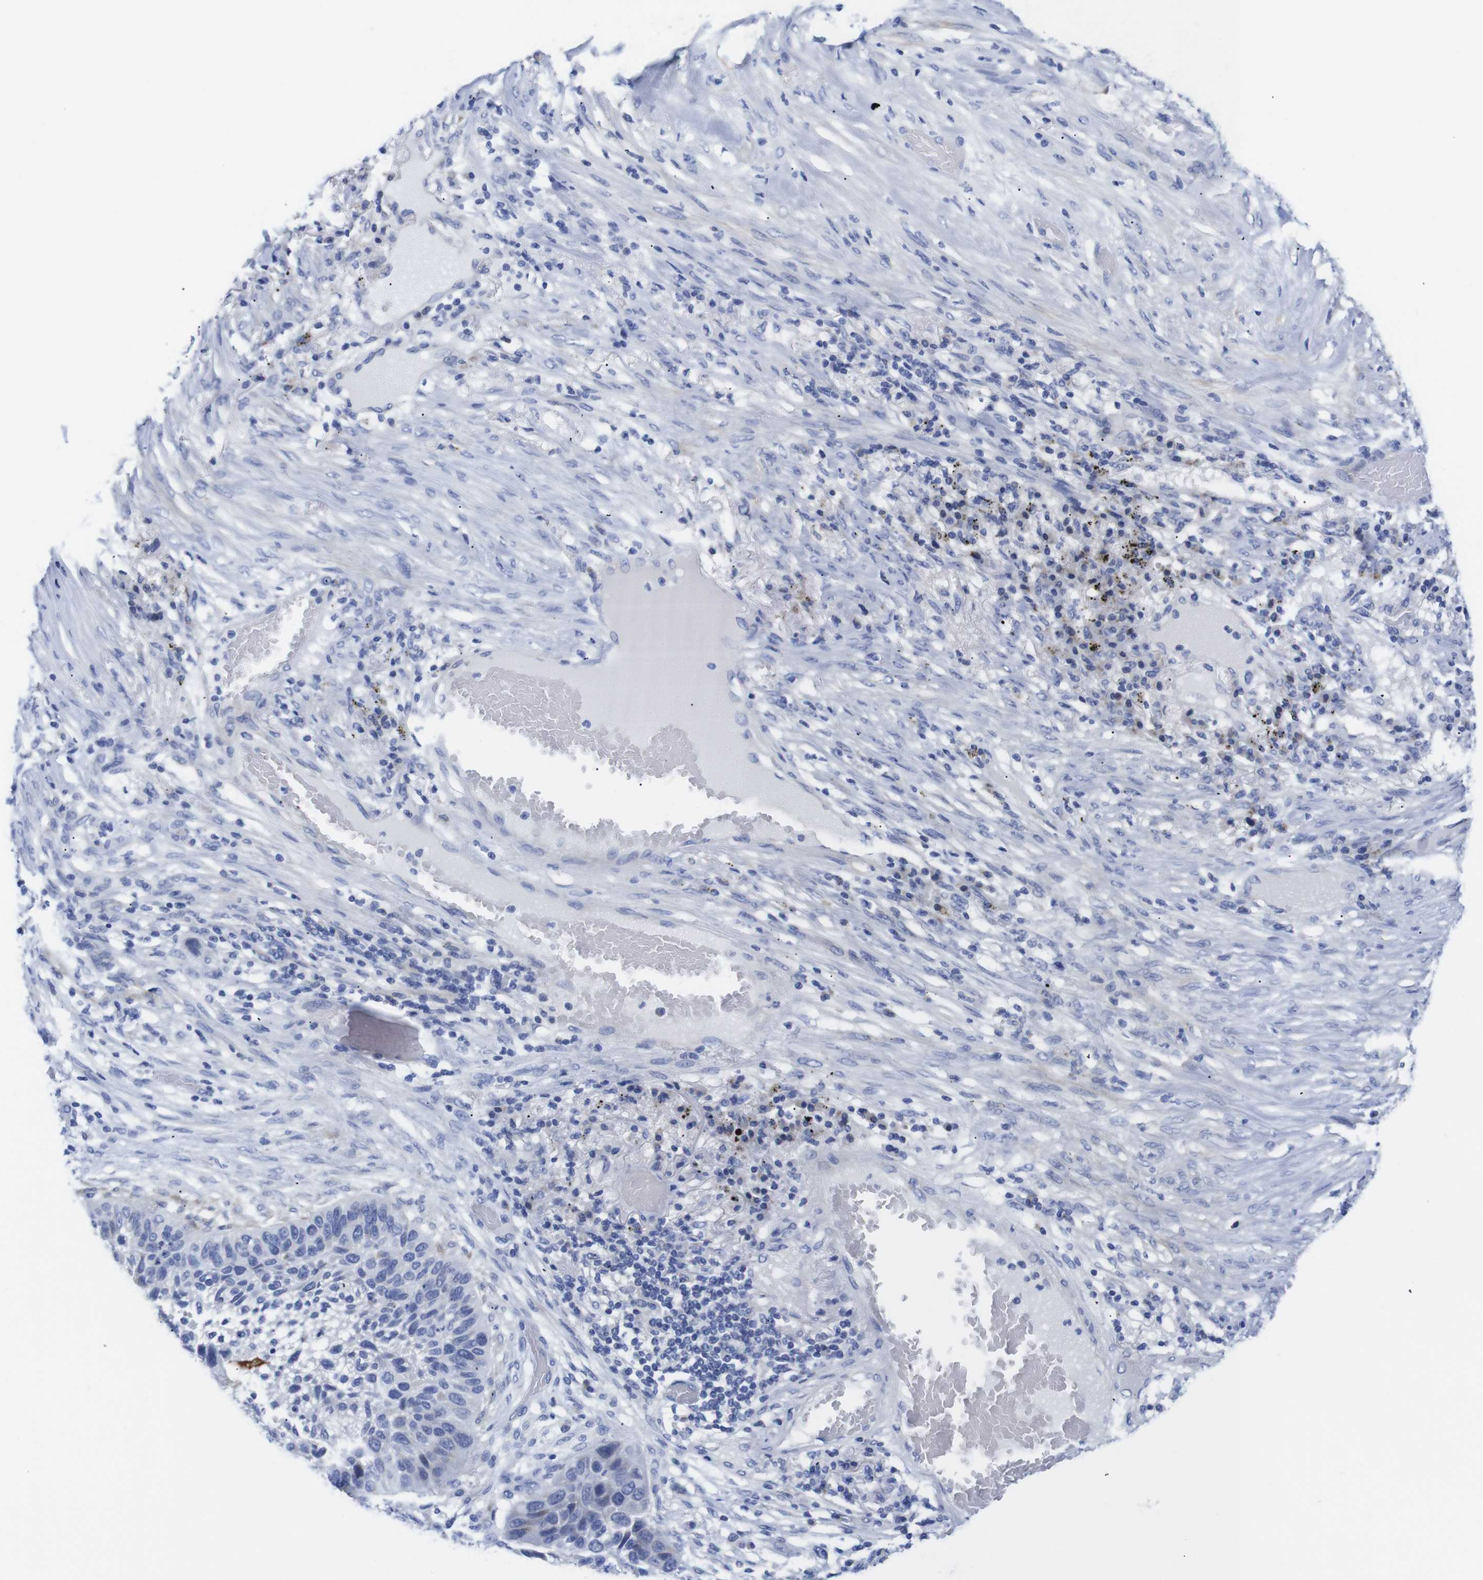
{"staining": {"intensity": "moderate", "quantity": "<25%", "location": "cytoplasmic/membranous"}, "tissue": "lung cancer", "cell_type": "Tumor cells", "image_type": "cancer", "snomed": [{"axis": "morphology", "description": "Squamous cell carcinoma, NOS"}, {"axis": "topography", "description": "Lung"}], "caption": "Immunohistochemical staining of lung cancer shows moderate cytoplasmic/membranous protein expression in approximately <25% of tumor cells.", "gene": "LRRC55", "patient": {"sex": "male", "age": 57}}